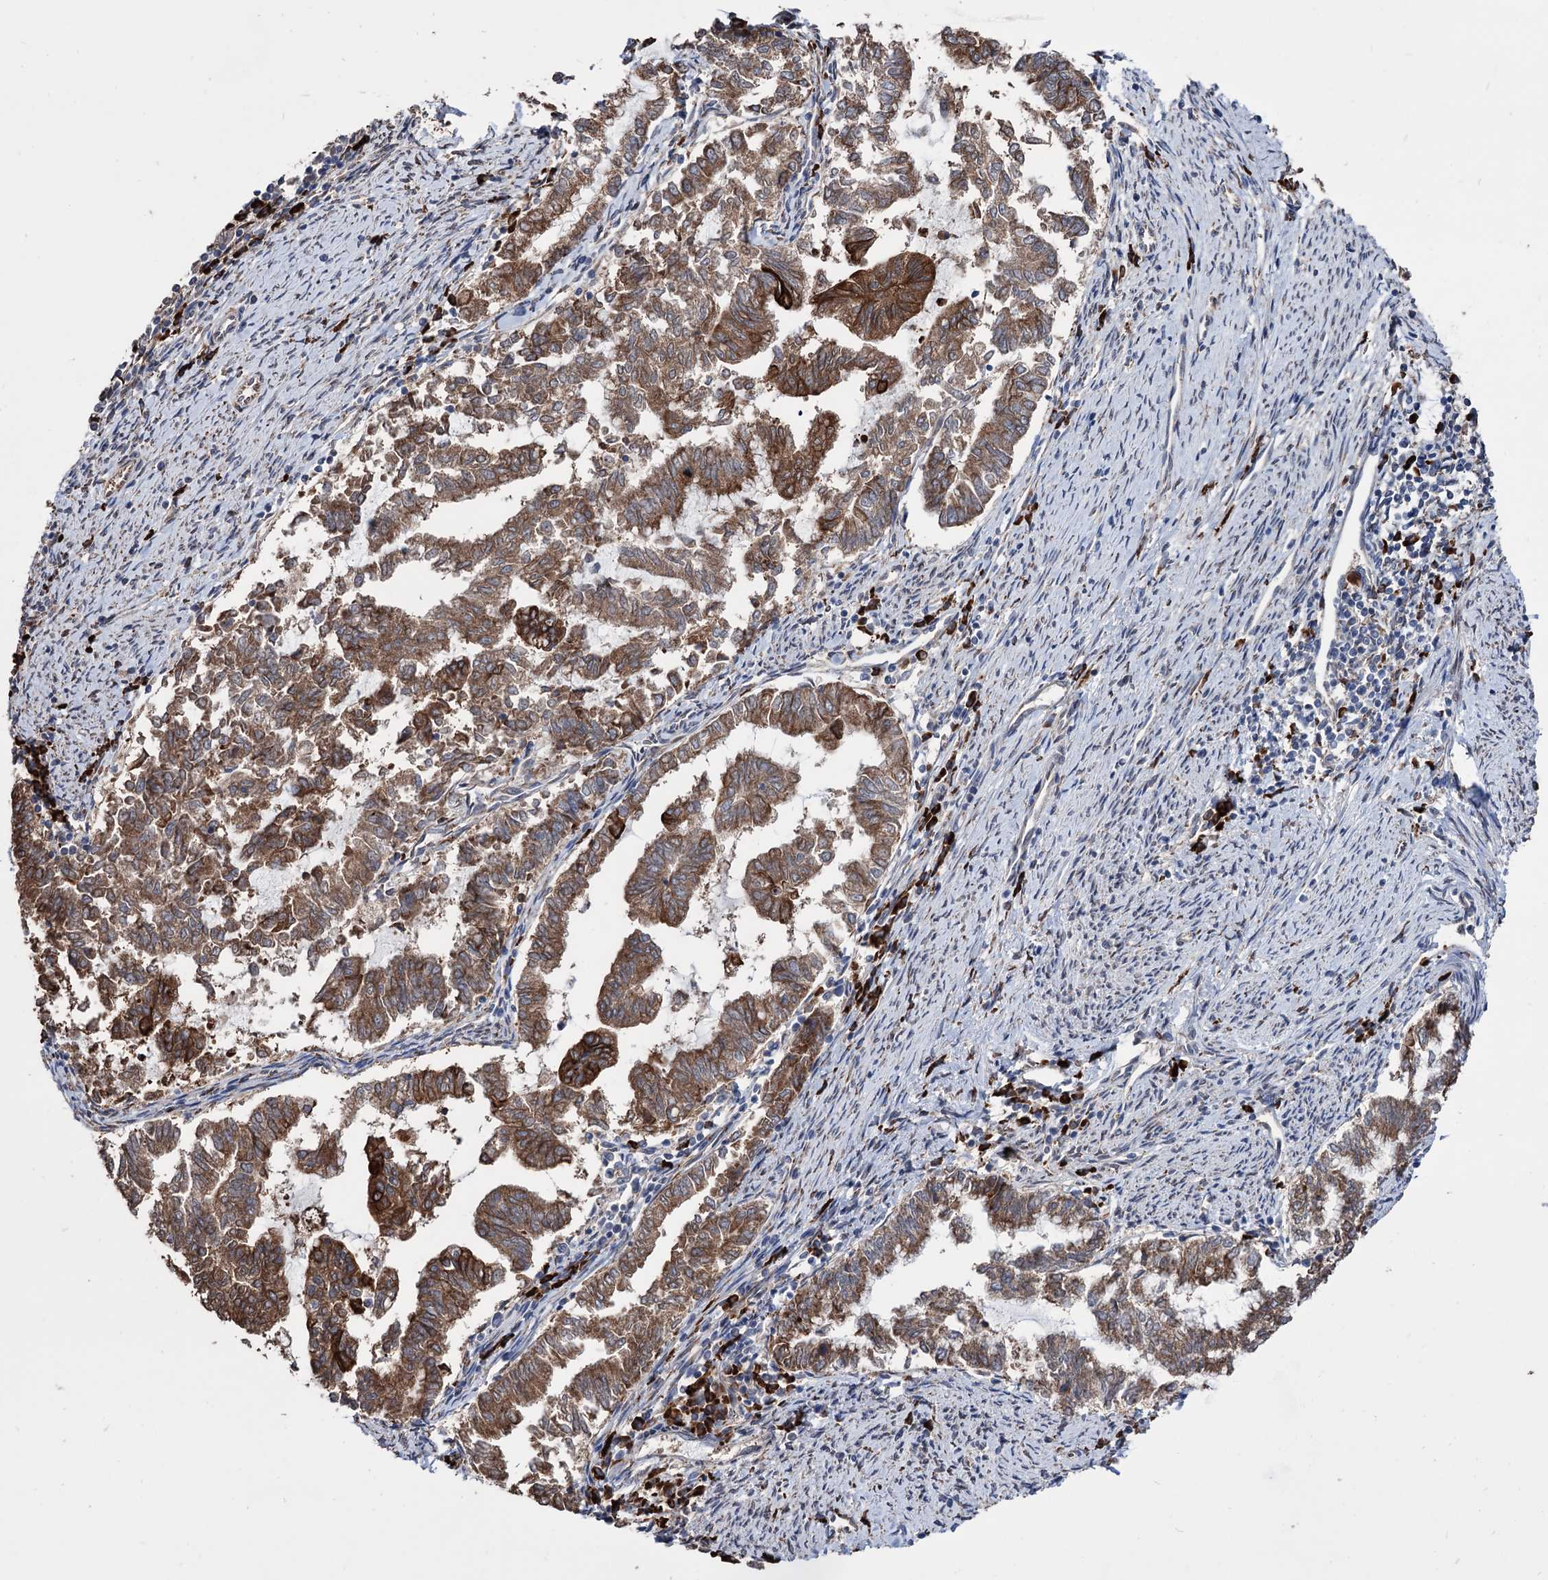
{"staining": {"intensity": "moderate", "quantity": ">75%", "location": "cytoplasmic/membranous"}, "tissue": "endometrial cancer", "cell_type": "Tumor cells", "image_type": "cancer", "snomed": [{"axis": "morphology", "description": "Adenocarcinoma, NOS"}, {"axis": "topography", "description": "Endometrium"}], "caption": "Endometrial adenocarcinoma stained with immunohistochemistry demonstrates moderate cytoplasmic/membranous staining in about >75% of tumor cells.", "gene": "CDAN1", "patient": {"sex": "female", "age": 79}}